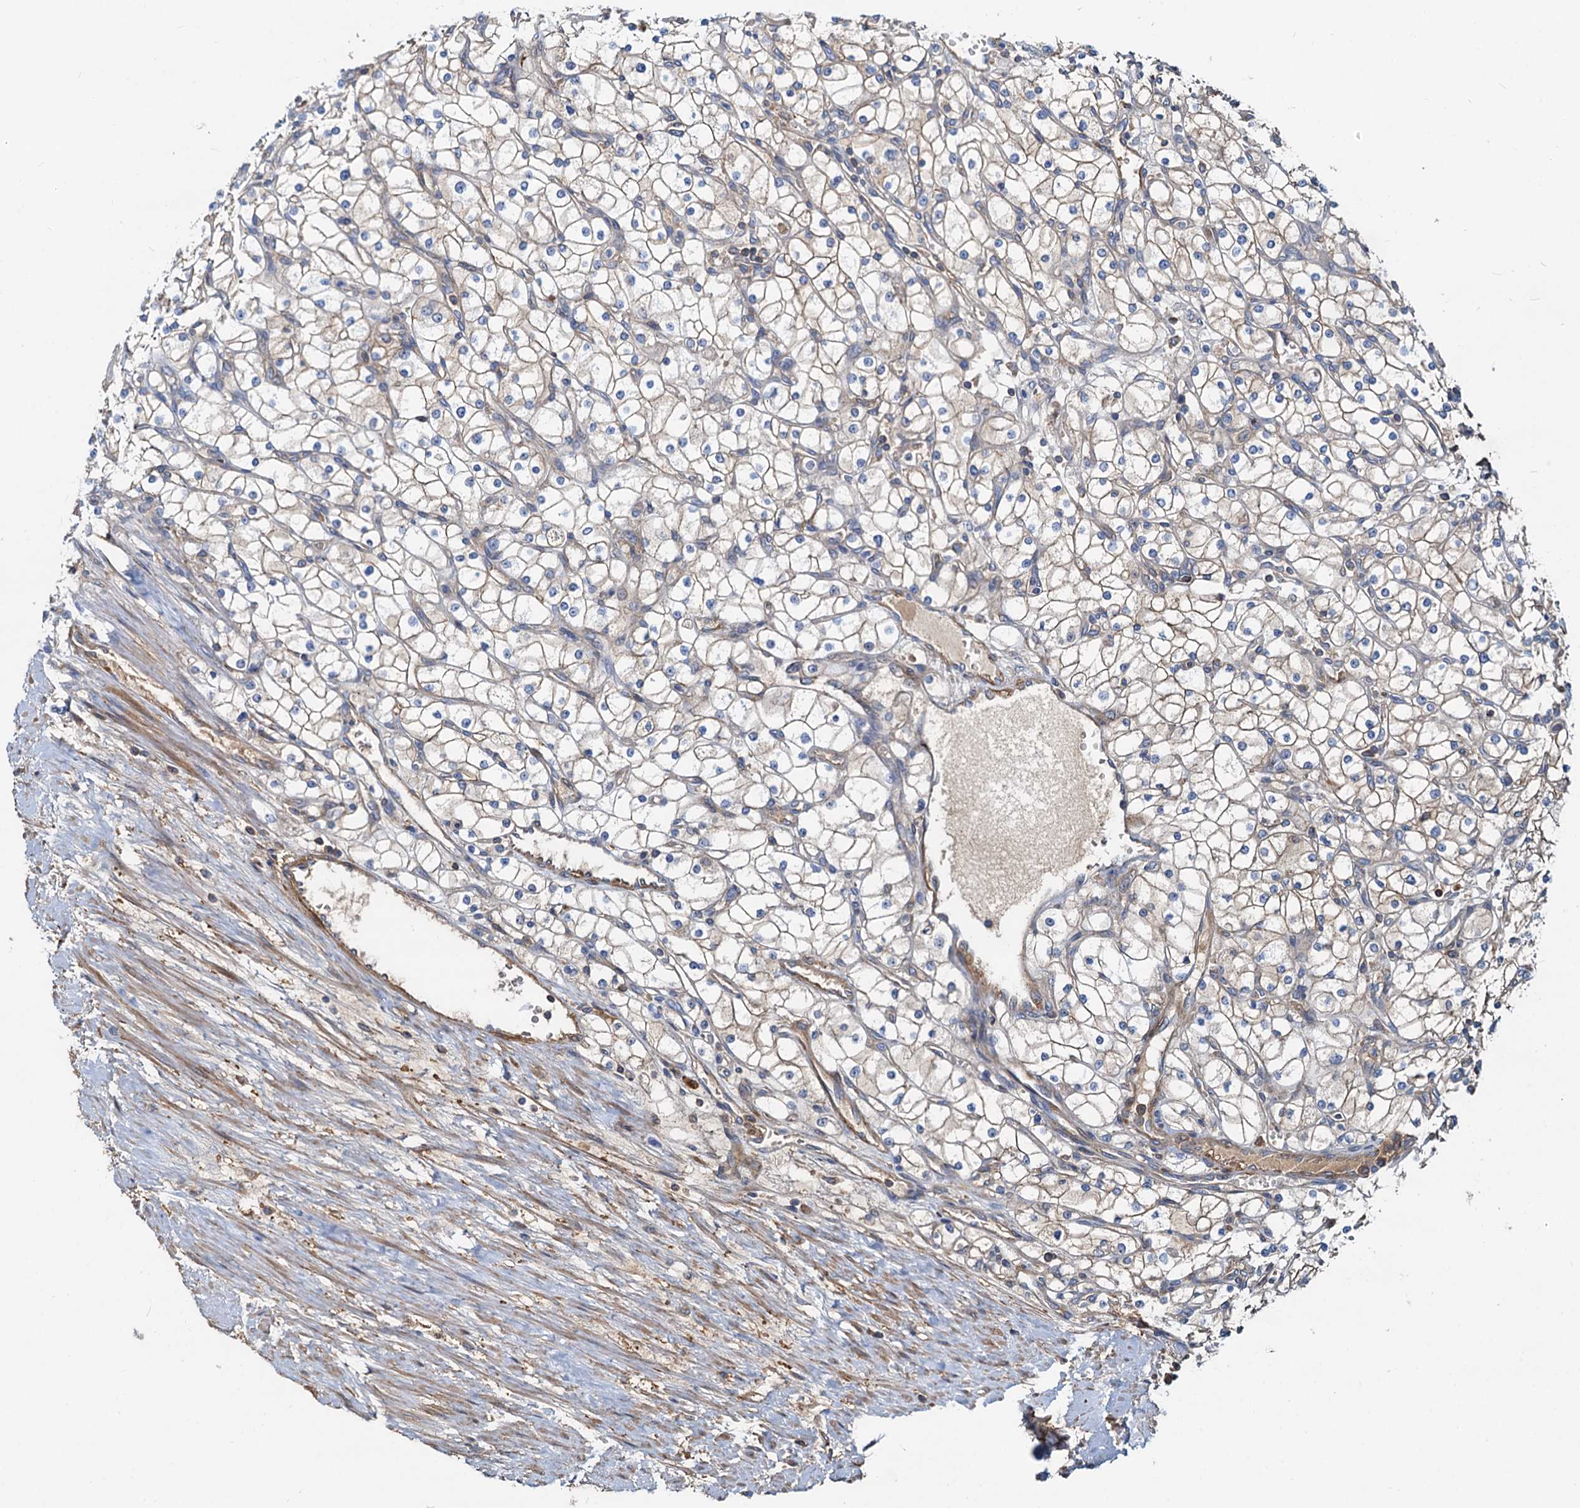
{"staining": {"intensity": "weak", "quantity": "25%-75%", "location": "cytoplasmic/membranous"}, "tissue": "renal cancer", "cell_type": "Tumor cells", "image_type": "cancer", "snomed": [{"axis": "morphology", "description": "Adenocarcinoma, NOS"}, {"axis": "topography", "description": "Kidney"}], "caption": "Human renal adenocarcinoma stained with a brown dye shows weak cytoplasmic/membranous positive expression in approximately 25%-75% of tumor cells.", "gene": "LNX2", "patient": {"sex": "male", "age": 80}}